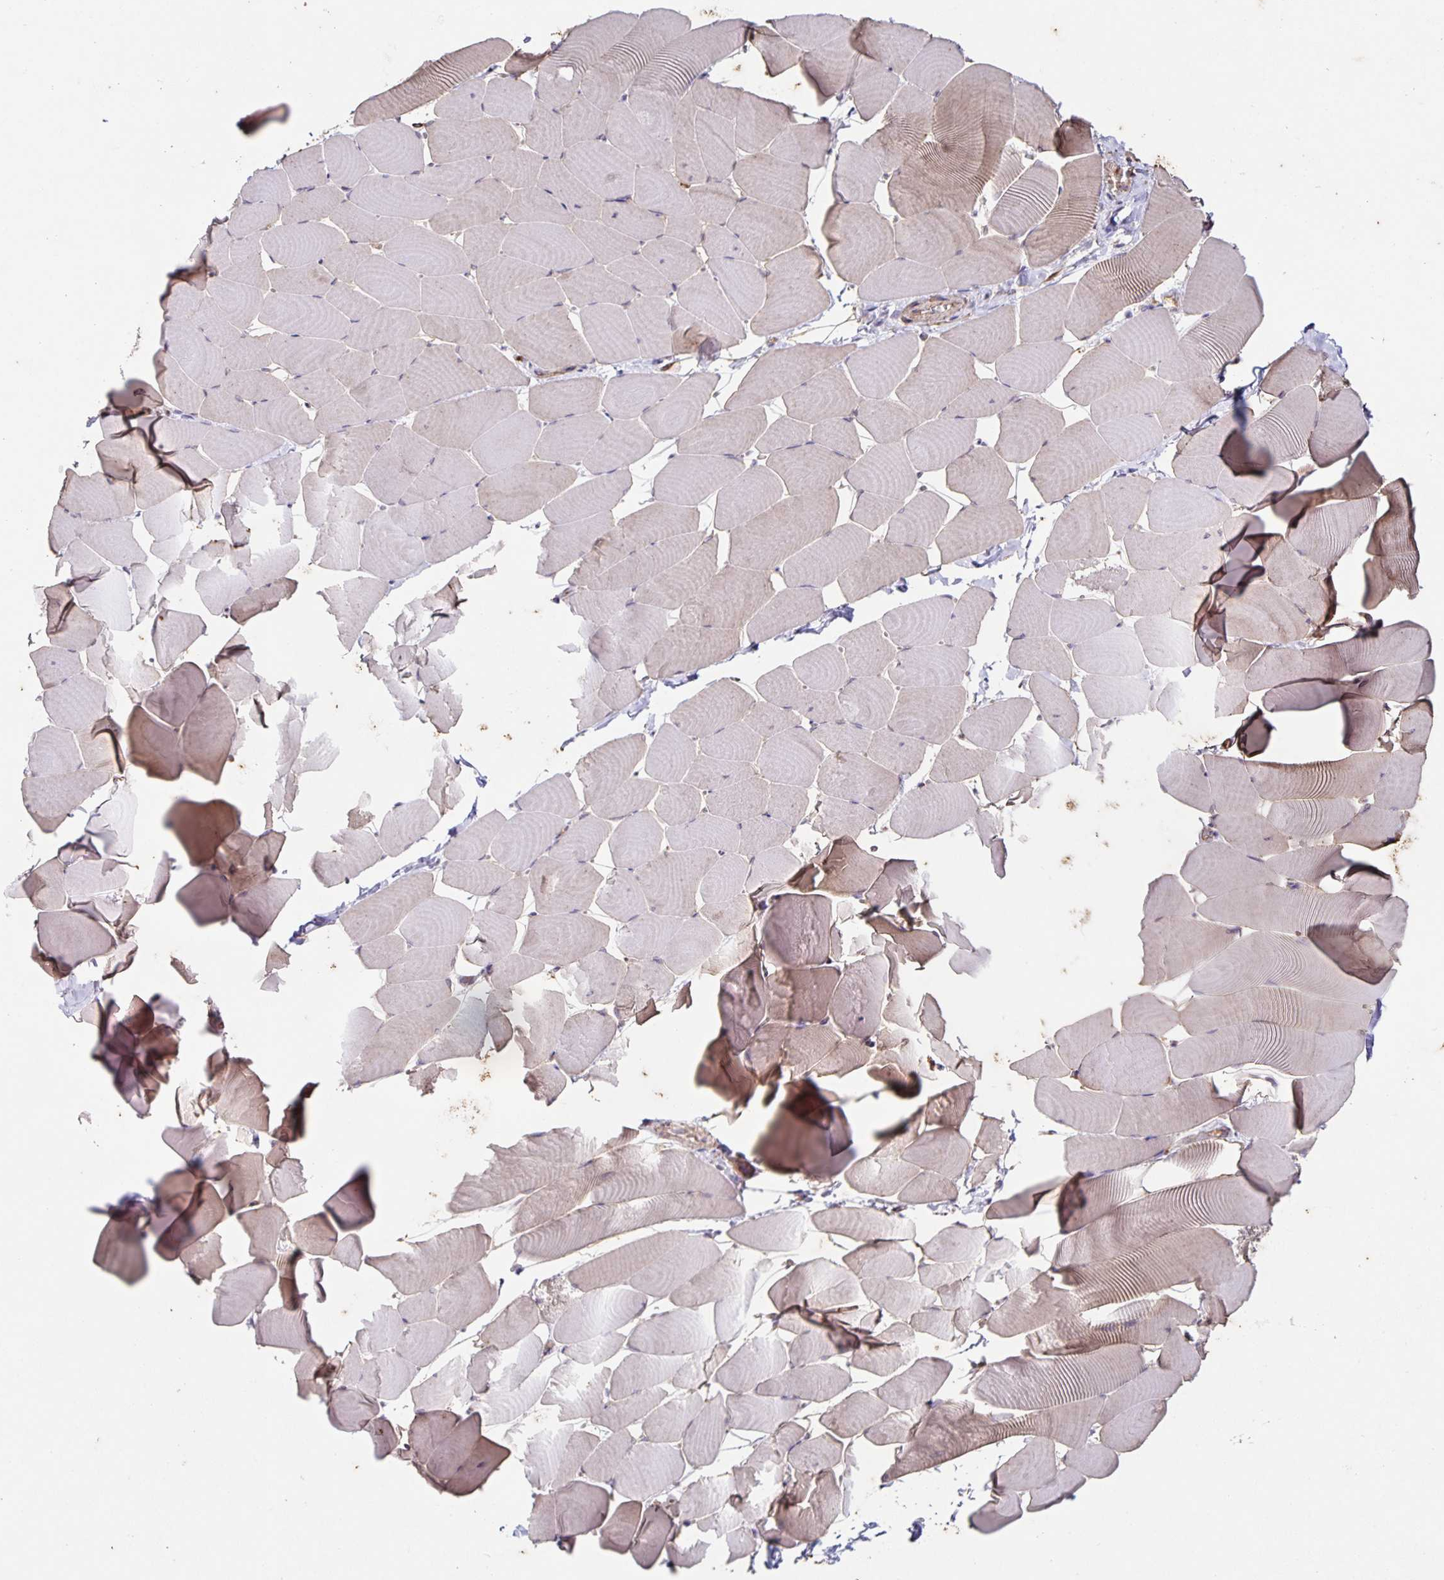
{"staining": {"intensity": "weak", "quantity": "25%-75%", "location": "cytoplasmic/membranous"}, "tissue": "skeletal muscle", "cell_type": "Myocytes", "image_type": "normal", "snomed": [{"axis": "morphology", "description": "Normal tissue, NOS"}, {"axis": "topography", "description": "Skeletal muscle"}], "caption": "Skeletal muscle stained with immunohistochemistry (IHC) shows weak cytoplasmic/membranous expression in about 25%-75% of myocytes. The protein is shown in brown color, while the nuclei are stained blue.", "gene": "ITGA2", "patient": {"sex": "male", "age": 25}}